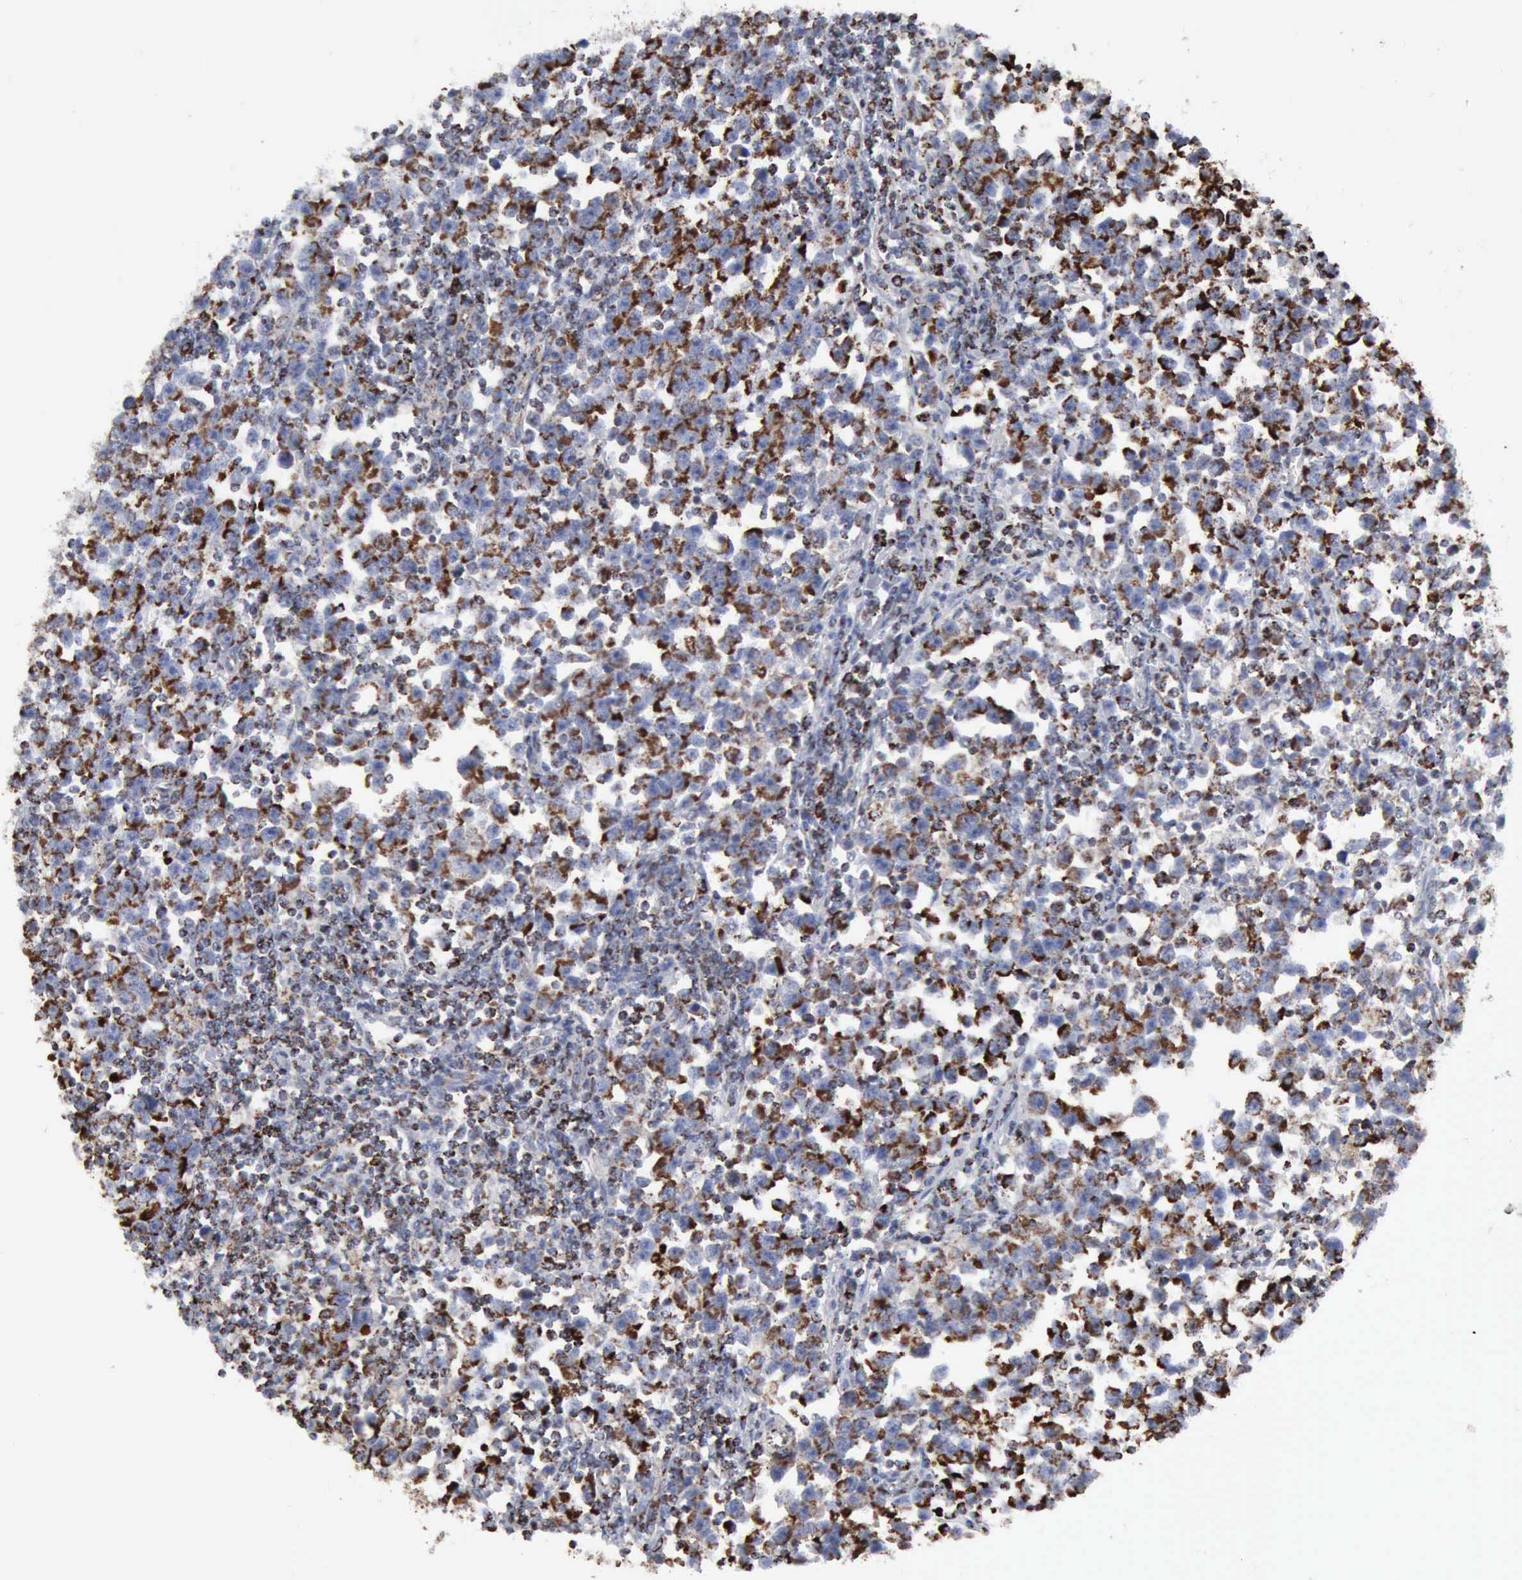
{"staining": {"intensity": "strong", "quantity": ">75%", "location": "cytoplasmic/membranous"}, "tissue": "testis cancer", "cell_type": "Tumor cells", "image_type": "cancer", "snomed": [{"axis": "morphology", "description": "Seminoma, NOS"}, {"axis": "topography", "description": "Testis"}], "caption": "There is high levels of strong cytoplasmic/membranous expression in tumor cells of testis seminoma, as demonstrated by immunohistochemical staining (brown color).", "gene": "ACO2", "patient": {"sex": "male", "age": 43}}